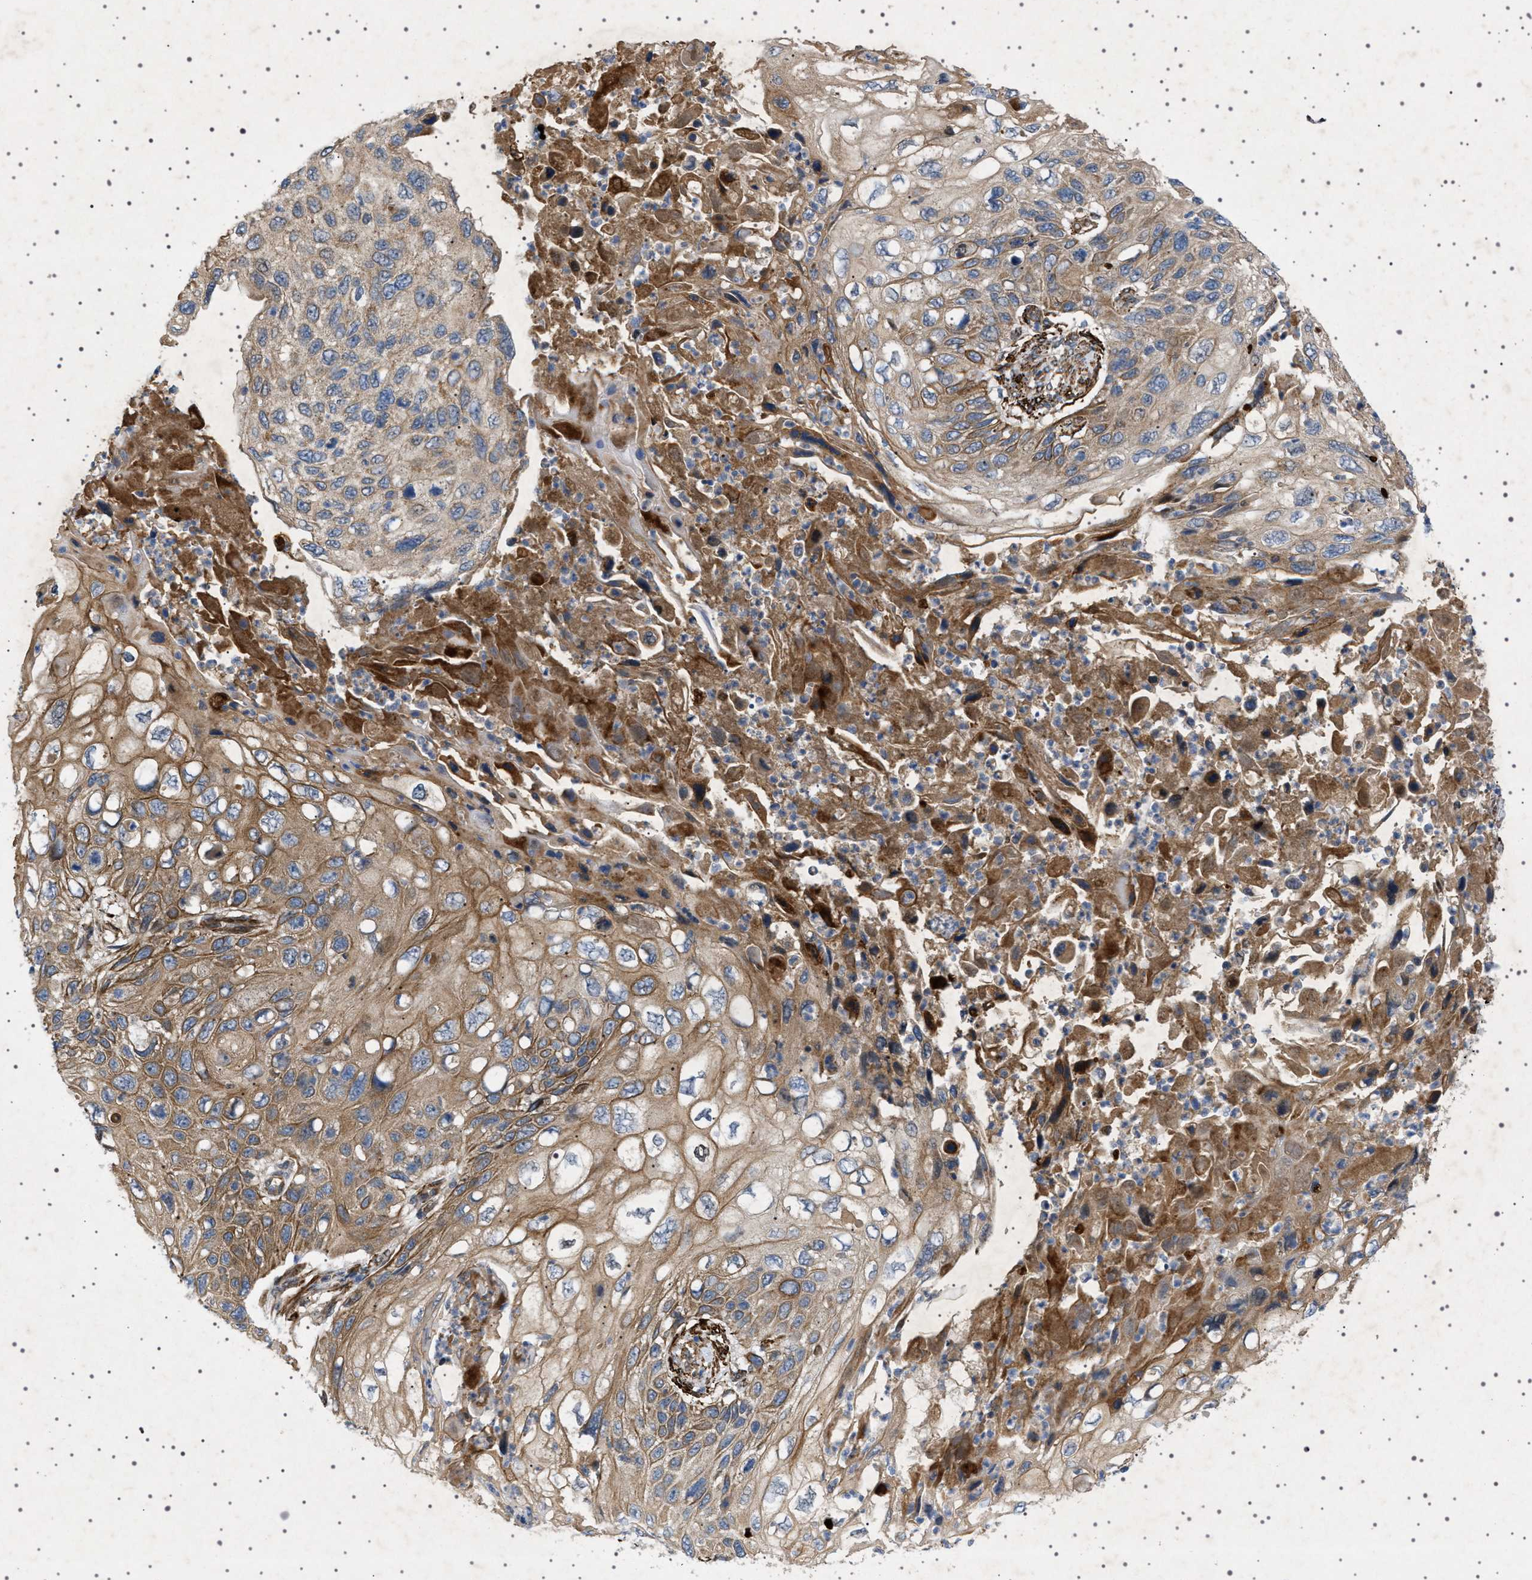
{"staining": {"intensity": "moderate", "quantity": ">75%", "location": "cytoplasmic/membranous"}, "tissue": "cervical cancer", "cell_type": "Tumor cells", "image_type": "cancer", "snomed": [{"axis": "morphology", "description": "Squamous cell carcinoma, NOS"}, {"axis": "topography", "description": "Cervix"}], "caption": "The photomicrograph reveals immunohistochemical staining of cervical cancer. There is moderate cytoplasmic/membranous positivity is appreciated in approximately >75% of tumor cells.", "gene": "CCDC186", "patient": {"sex": "female", "age": 70}}